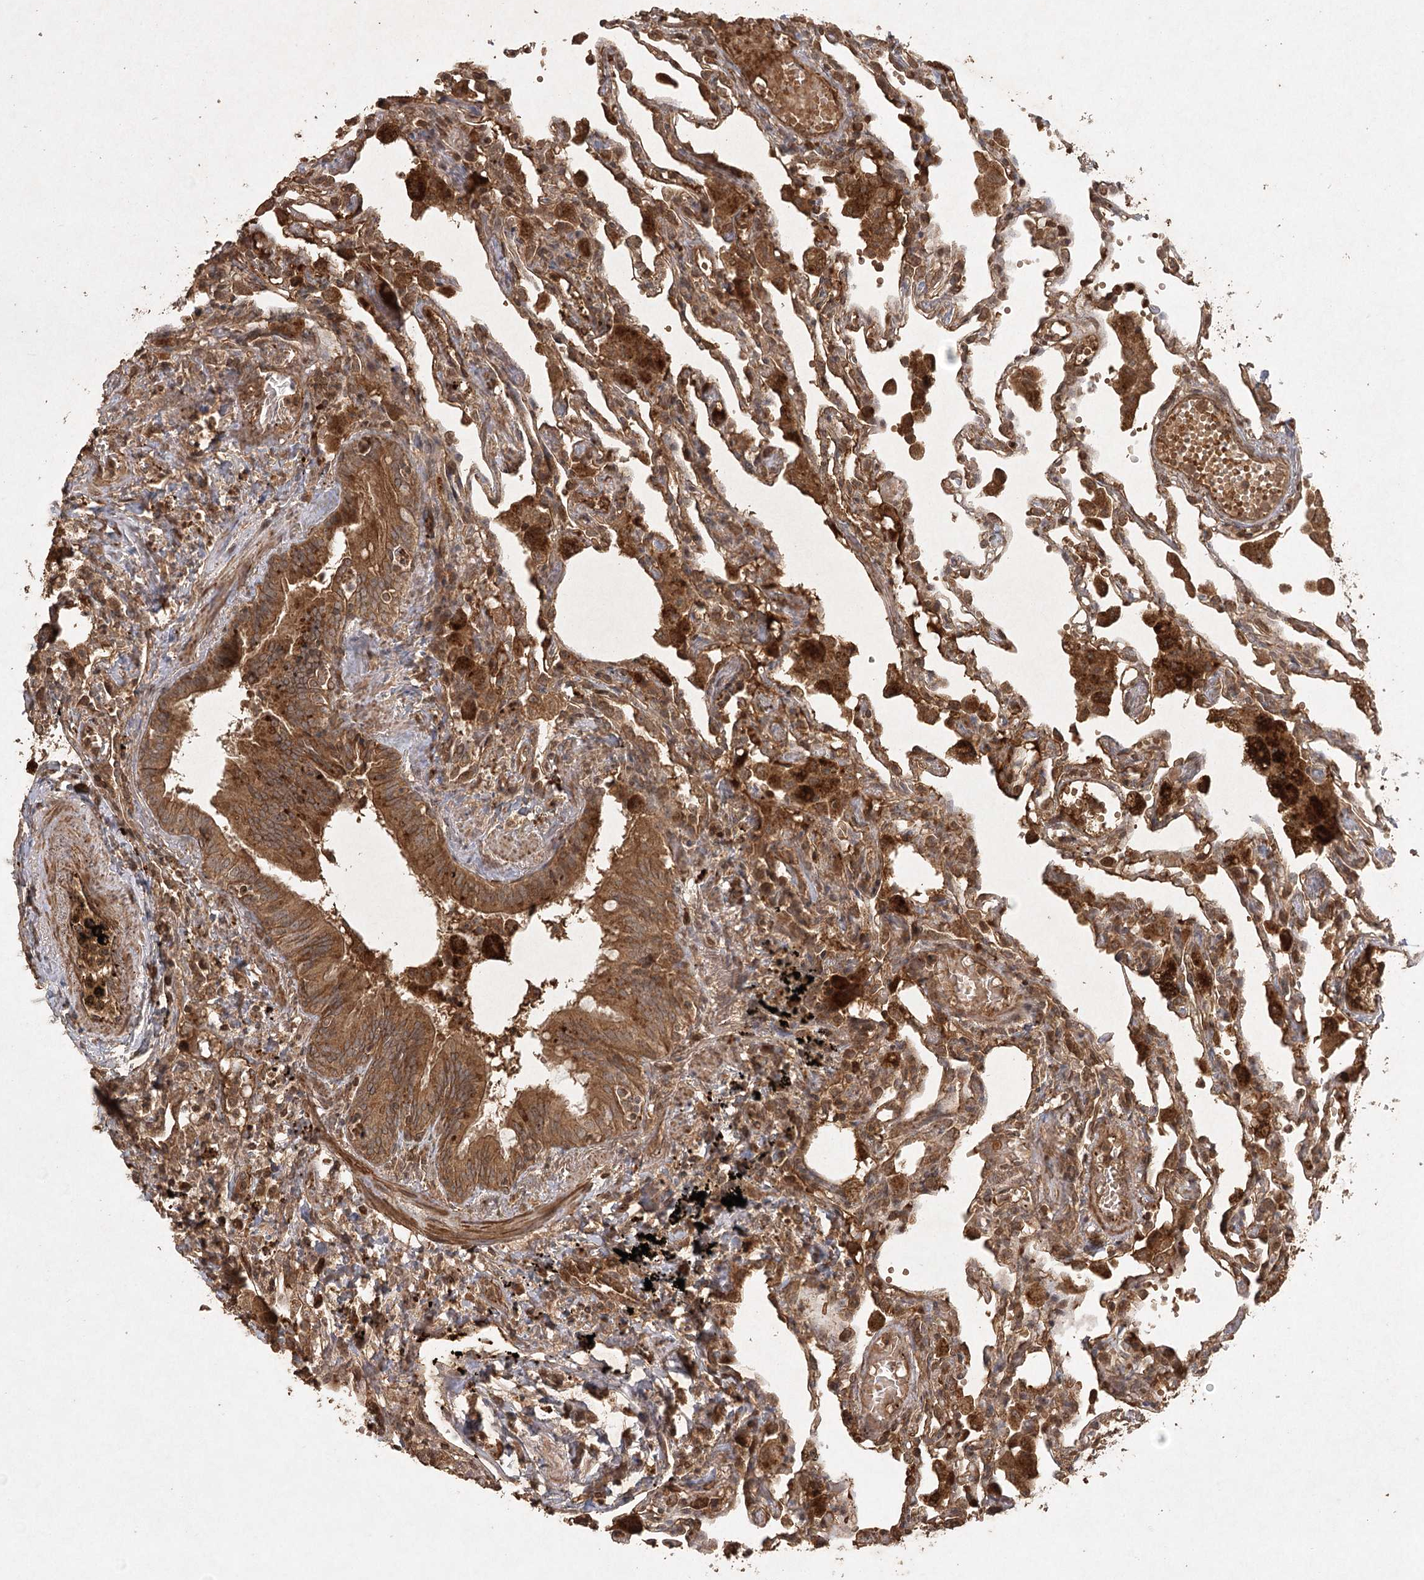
{"staining": {"intensity": "moderate", "quantity": ">75%", "location": "cytoplasmic/membranous"}, "tissue": "lung", "cell_type": "Alveolar cells", "image_type": "normal", "snomed": [{"axis": "morphology", "description": "Normal tissue, NOS"}, {"axis": "topography", "description": "Bronchus"}, {"axis": "topography", "description": "Lung"}], "caption": "A brown stain shows moderate cytoplasmic/membranous positivity of a protein in alveolar cells of benign human lung. (DAB (3,3'-diaminobenzidine) = brown stain, brightfield microscopy at high magnification).", "gene": "ARL13A", "patient": {"sex": "female", "age": 49}}